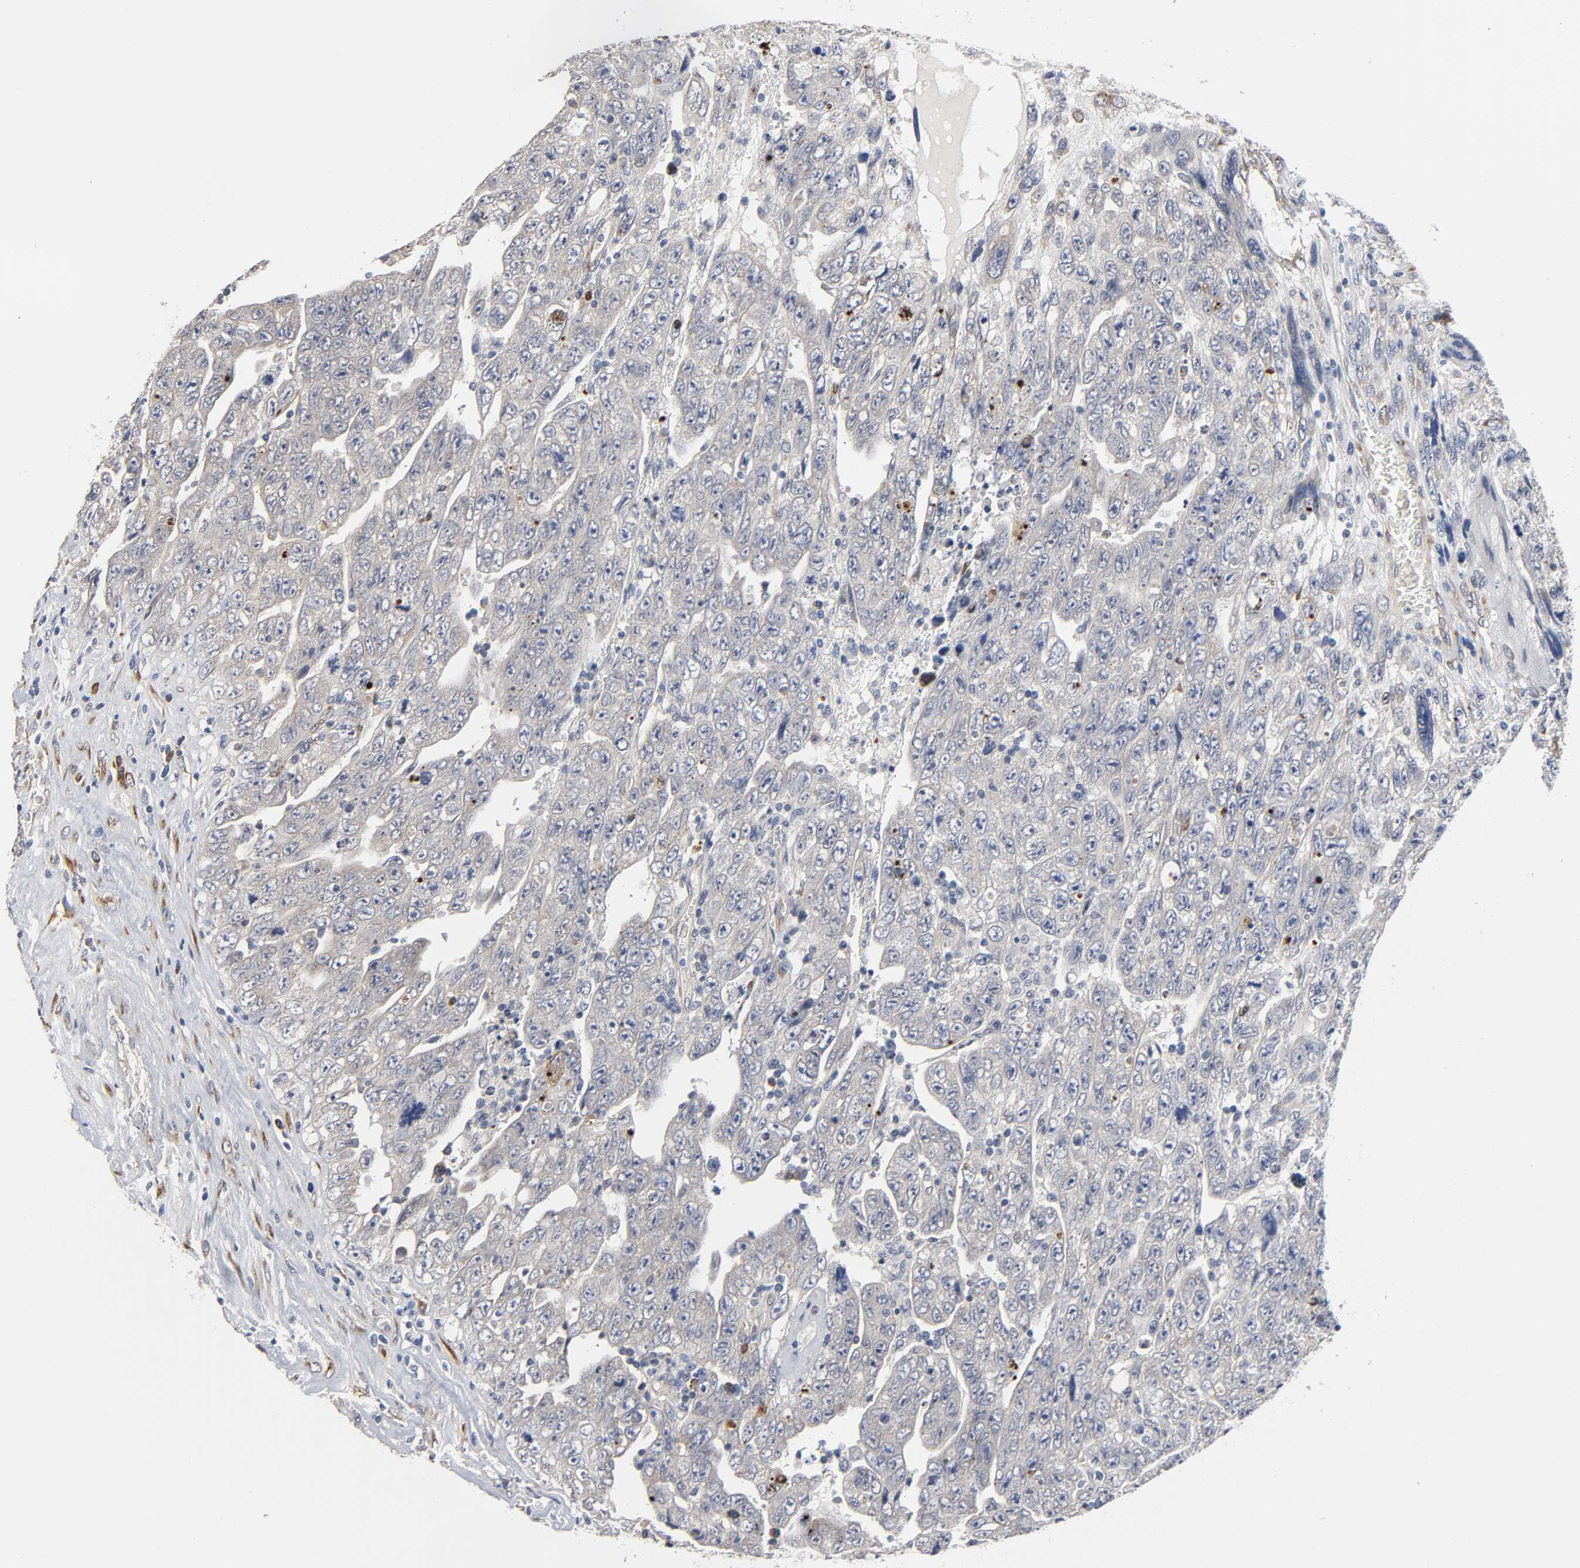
{"staining": {"intensity": "negative", "quantity": "none", "location": "none"}, "tissue": "testis cancer", "cell_type": "Tumor cells", "image_type": "cancer", "snomed": [{"axis": "morphology", "description": "Carcinoma, Embryonal, NOS"}, {"axis": "topography", "description": "Testis"}], "caption": "DAB (3,3'-diaminobenzidine) immunohistochemical staining of embryonal carcinoma (testis) exhibits no significant expression in tumor cells.", "gene": "HDLBP", "patient": {"sex": "male", "age": 28}}